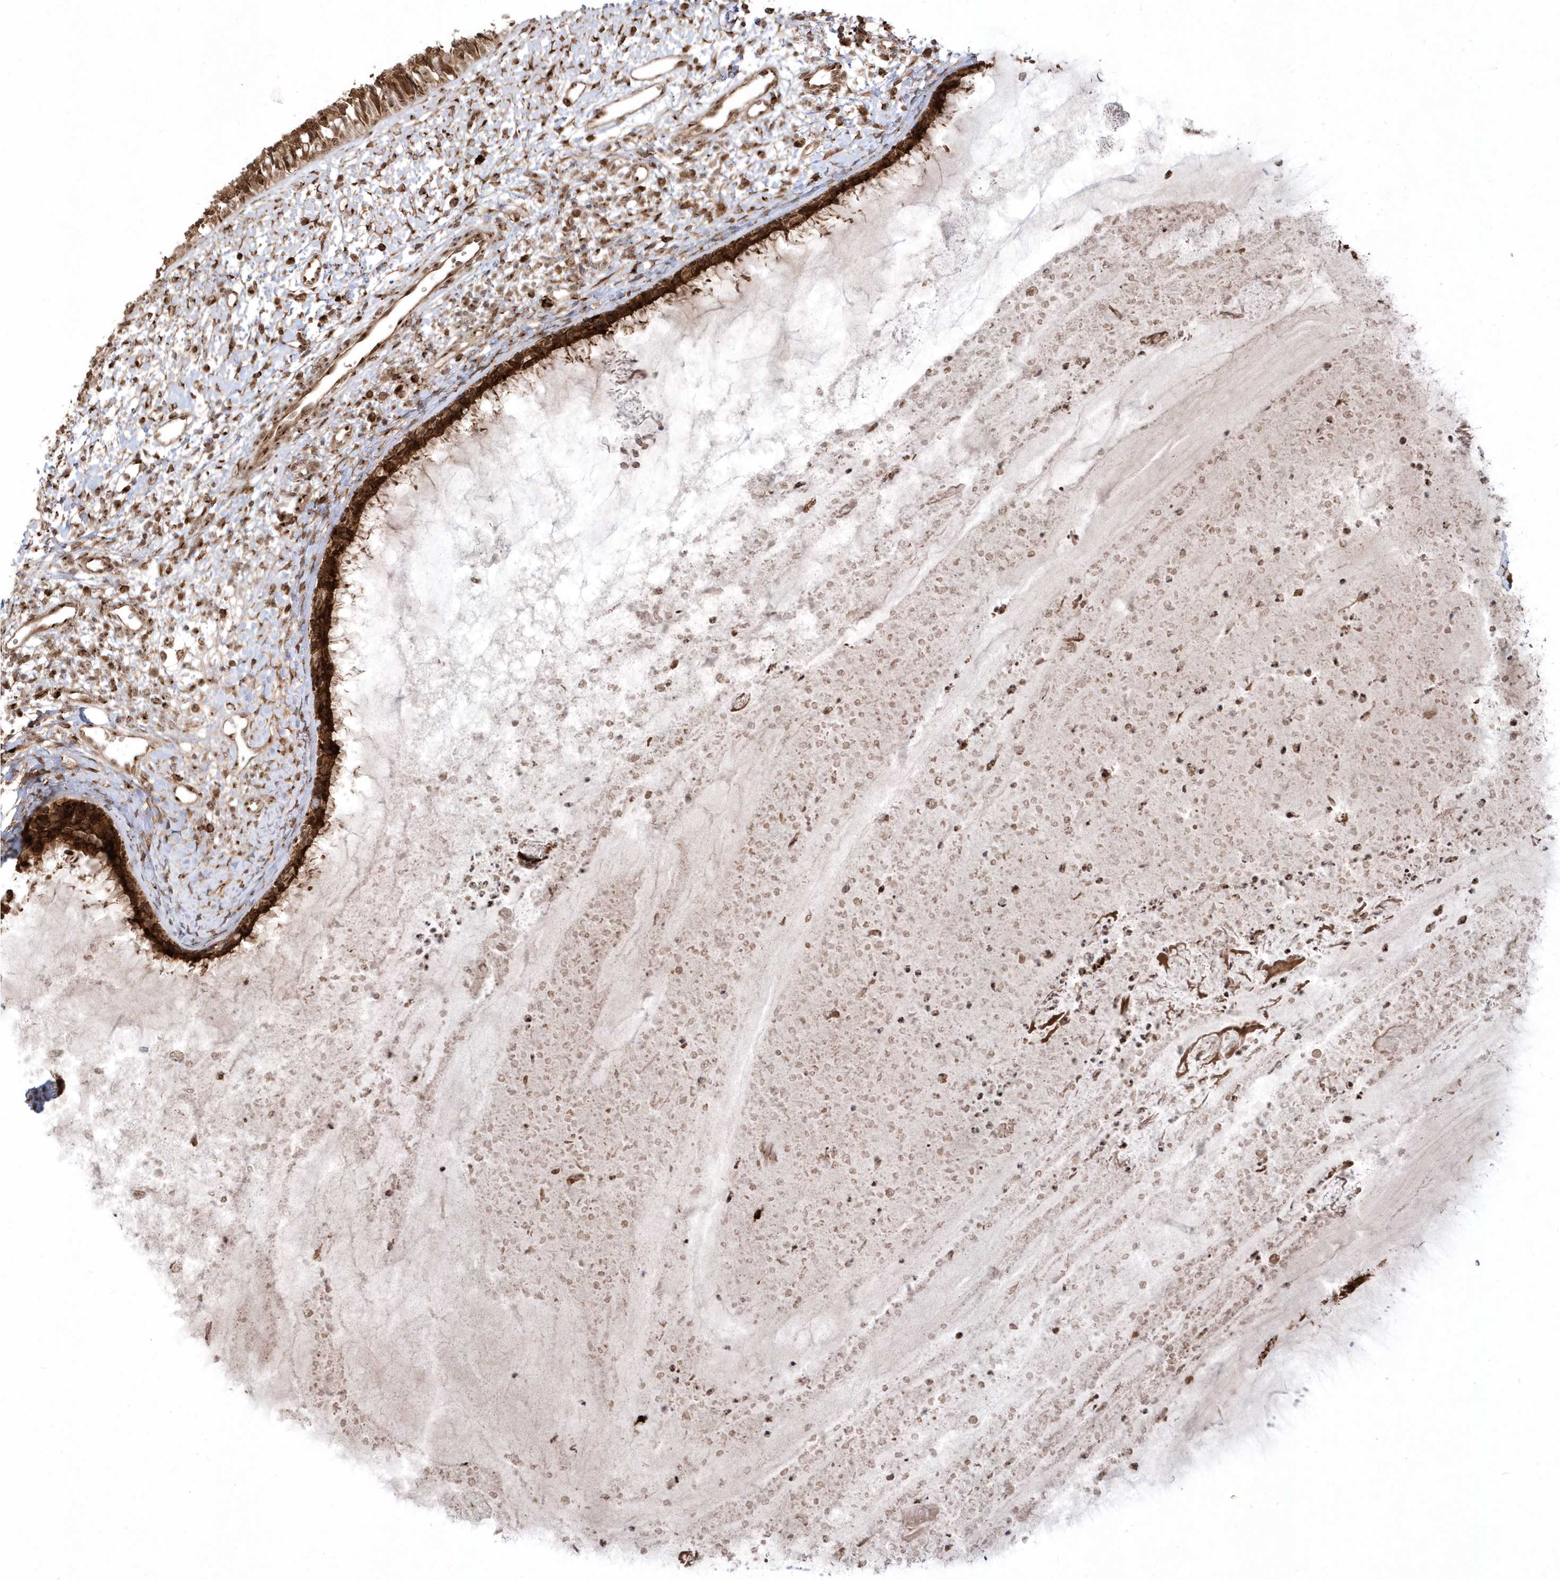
{"staining": {"intensity": "strong", "quantity": ">75%", "location": "cytoplasmic/membranous"}, "tissue": "nasopharynx", "cell_type": "Respiratory epithelial cells", "image_type": "normal", "snomed": [{"axis": "morphology", "description": "Normal tissue, NOS"}, {"axis": "topography", "description": "Nasopharynx"}], "caption": "Respiratory epithelial cells display strong cytoplasmic/membranous positivity in approximately >75% of cells in normal nasopharynx.", "gene": "EPC2", "patient": {"sex": "male", "age": 22}}